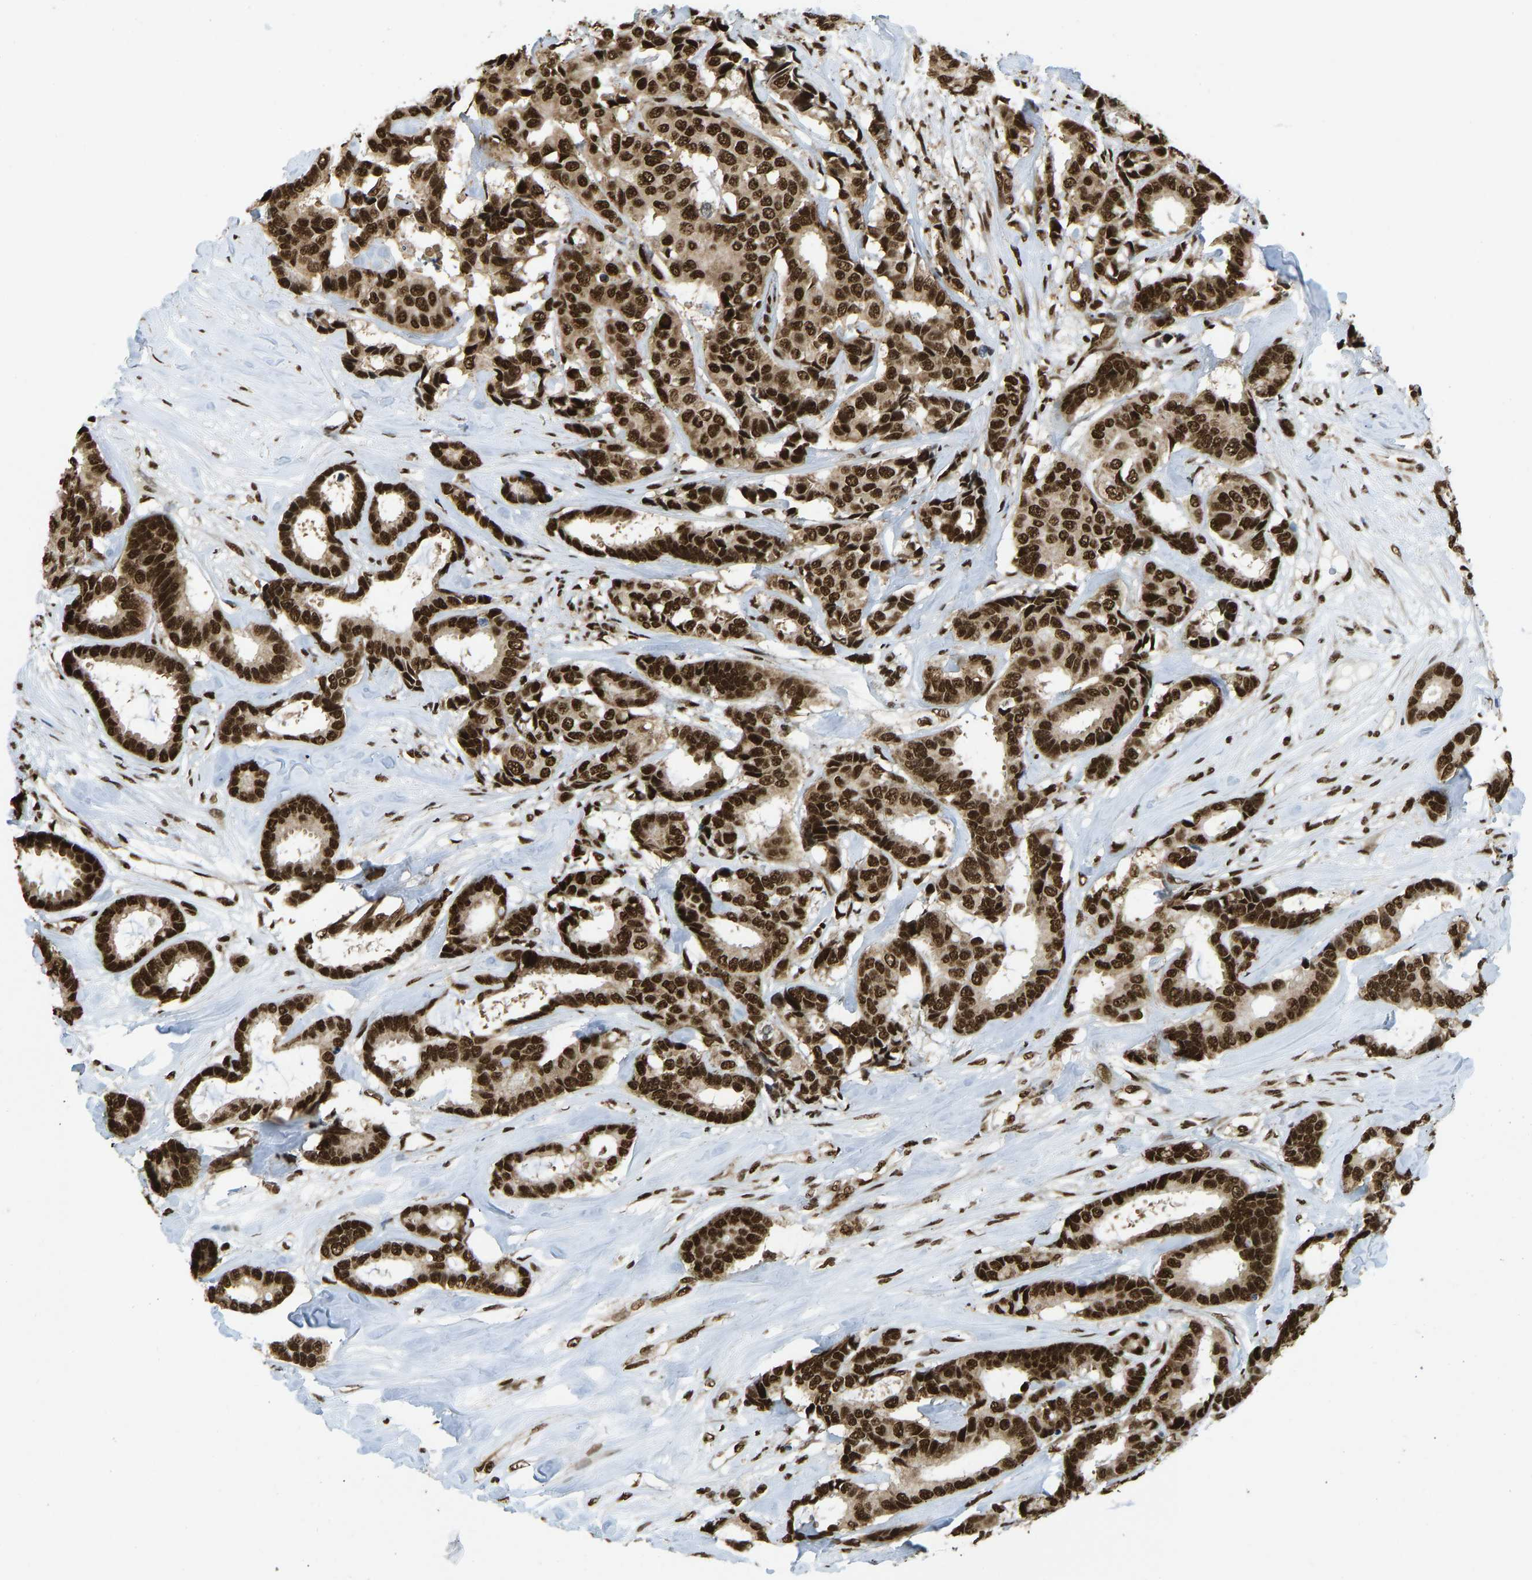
{"staining": {"intensity": "strong", "quantity": ">75%", "location": "nuclear"}, "tissue": "breast cancer", "cell_type": "Tumor cells", "image_type": "cancer", "snomed": [{"axis": "morphology", "description": "Duct carcinoma"}, {"axis": "topography", "description": "Breast"}], "caption": "Tumor cells display high levels of strong nuclear expression in approximately >75% of cells in human breast cancer. The staining was performed using DAB, with brown indicating positive protein expression. Nuclei are stained blue with hematoxylin.", "gene": "ZSCAN20", "patient": {"sex": "female", "age": 87}}